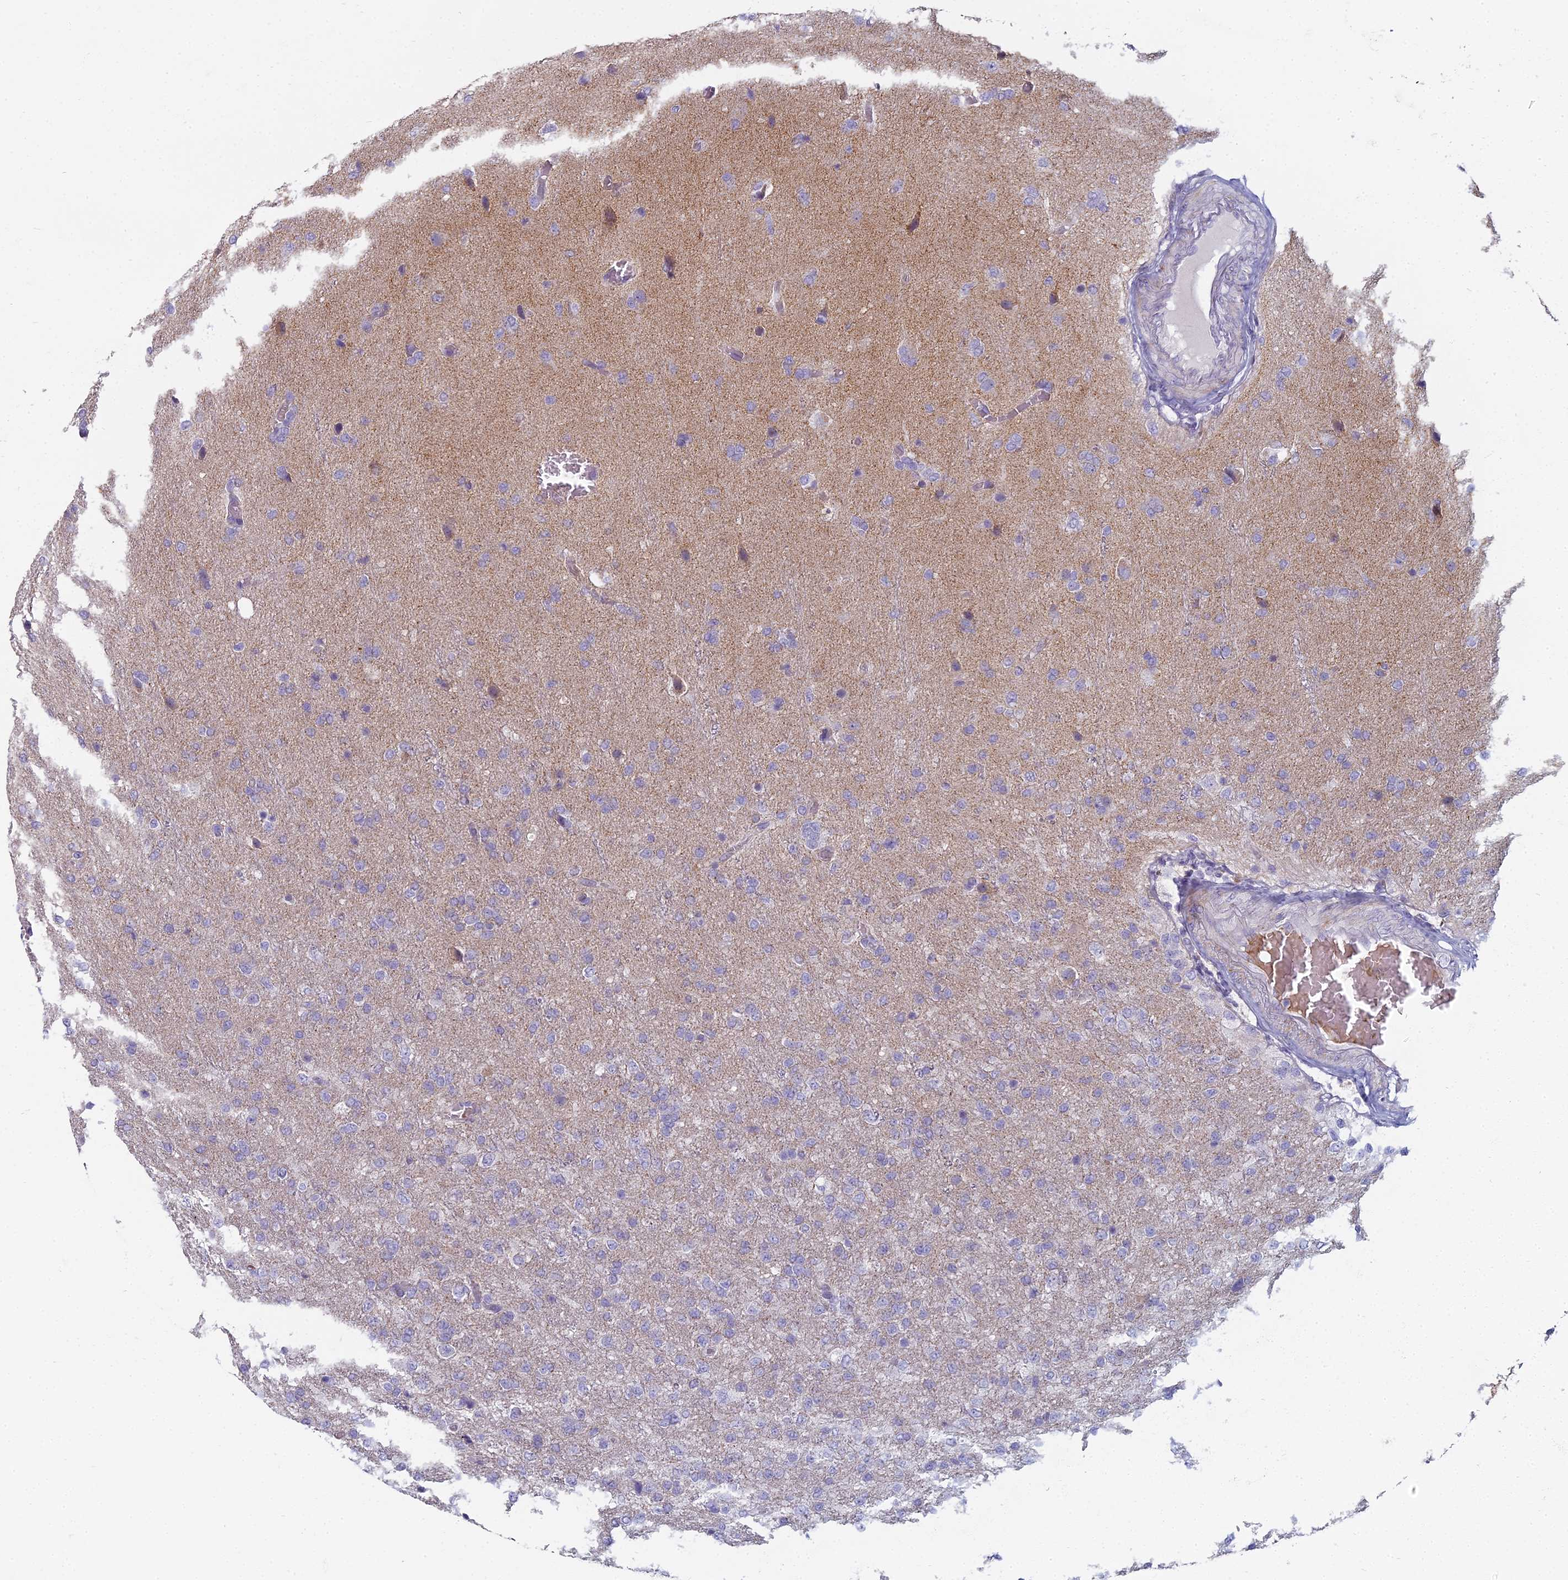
{"staining": {"intensity": "negative", "quantity": "none", "location": "none"}, "tissue": "glioma", "cell_type": "Tumor cells", "image_type": "cancer", "snomed": [{"axis": "morphology", "description": "Glioma, malignant, High grade"}, {"axis": "topography", "description": "Brain"}], "caption": "Immunohistochemistry (IHC) micrograph of neoplastic tissue: glioma stained with DAB reveals no significant protein positivity in tumor cells.", "gene": "ARL15", "patient": {"sex": "female", "age": 74}}